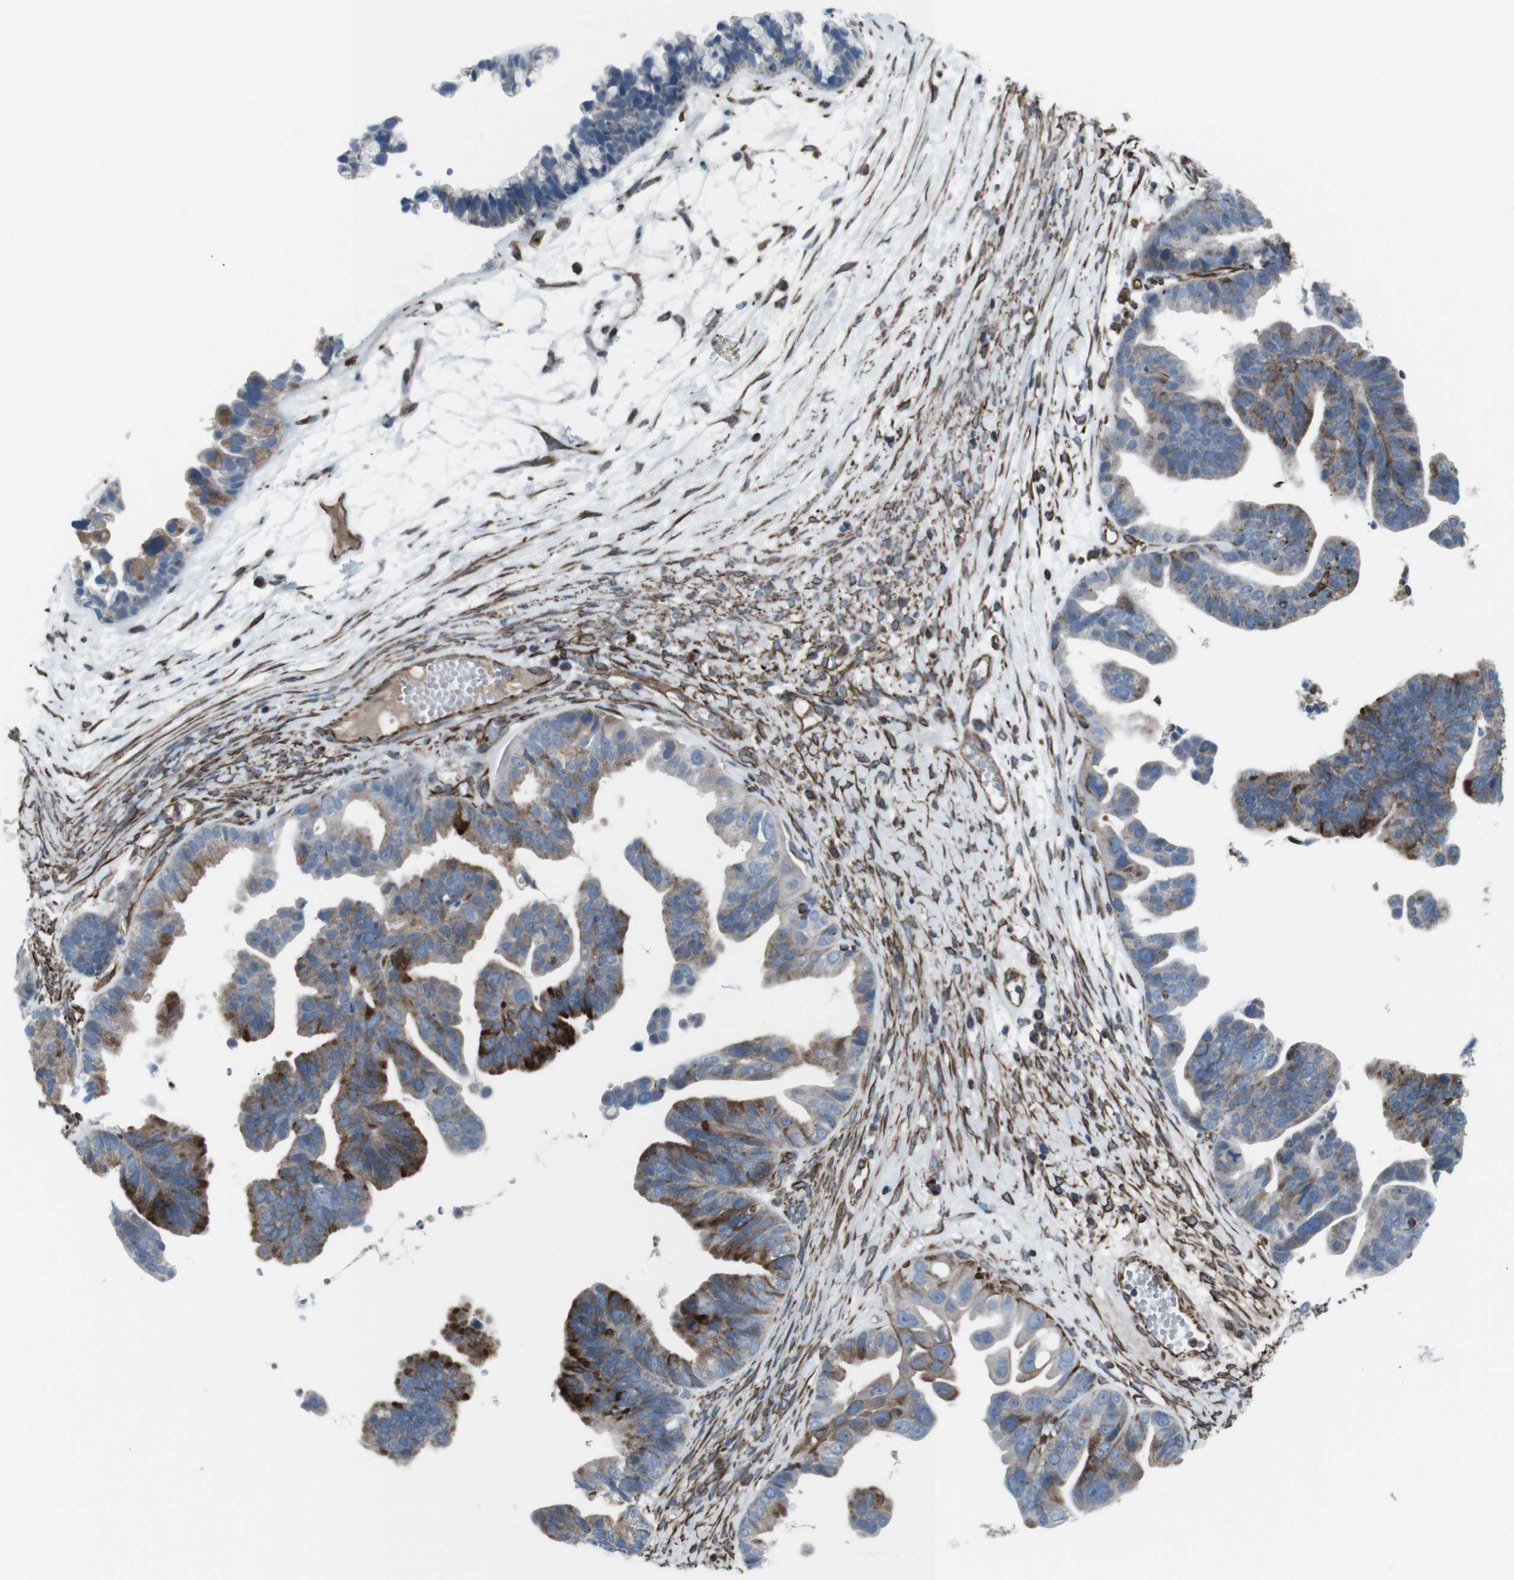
{"staining": {"intensity": "strong", "quantity": "25%-75%", "location": "cytoplasmic/membranous"}, "tissue": "ovarian cancer", "cell_type": "Tumor cells", "image_type": "cancer", "snomed": [{"axis": "morphology", "description": "Cystadenocarcinoma, serous, NOS"}, {"axis": "topography", "description": "Ovary"}], "caption": "Tumor cells demonstrate strong cytoplasmic/membranous staining in approximately 25%-75% of cells in serous cystadenocarcinoma (ovarian).", "gene": "TMEM141", "patient": {"sex": "female", "age": 56}}